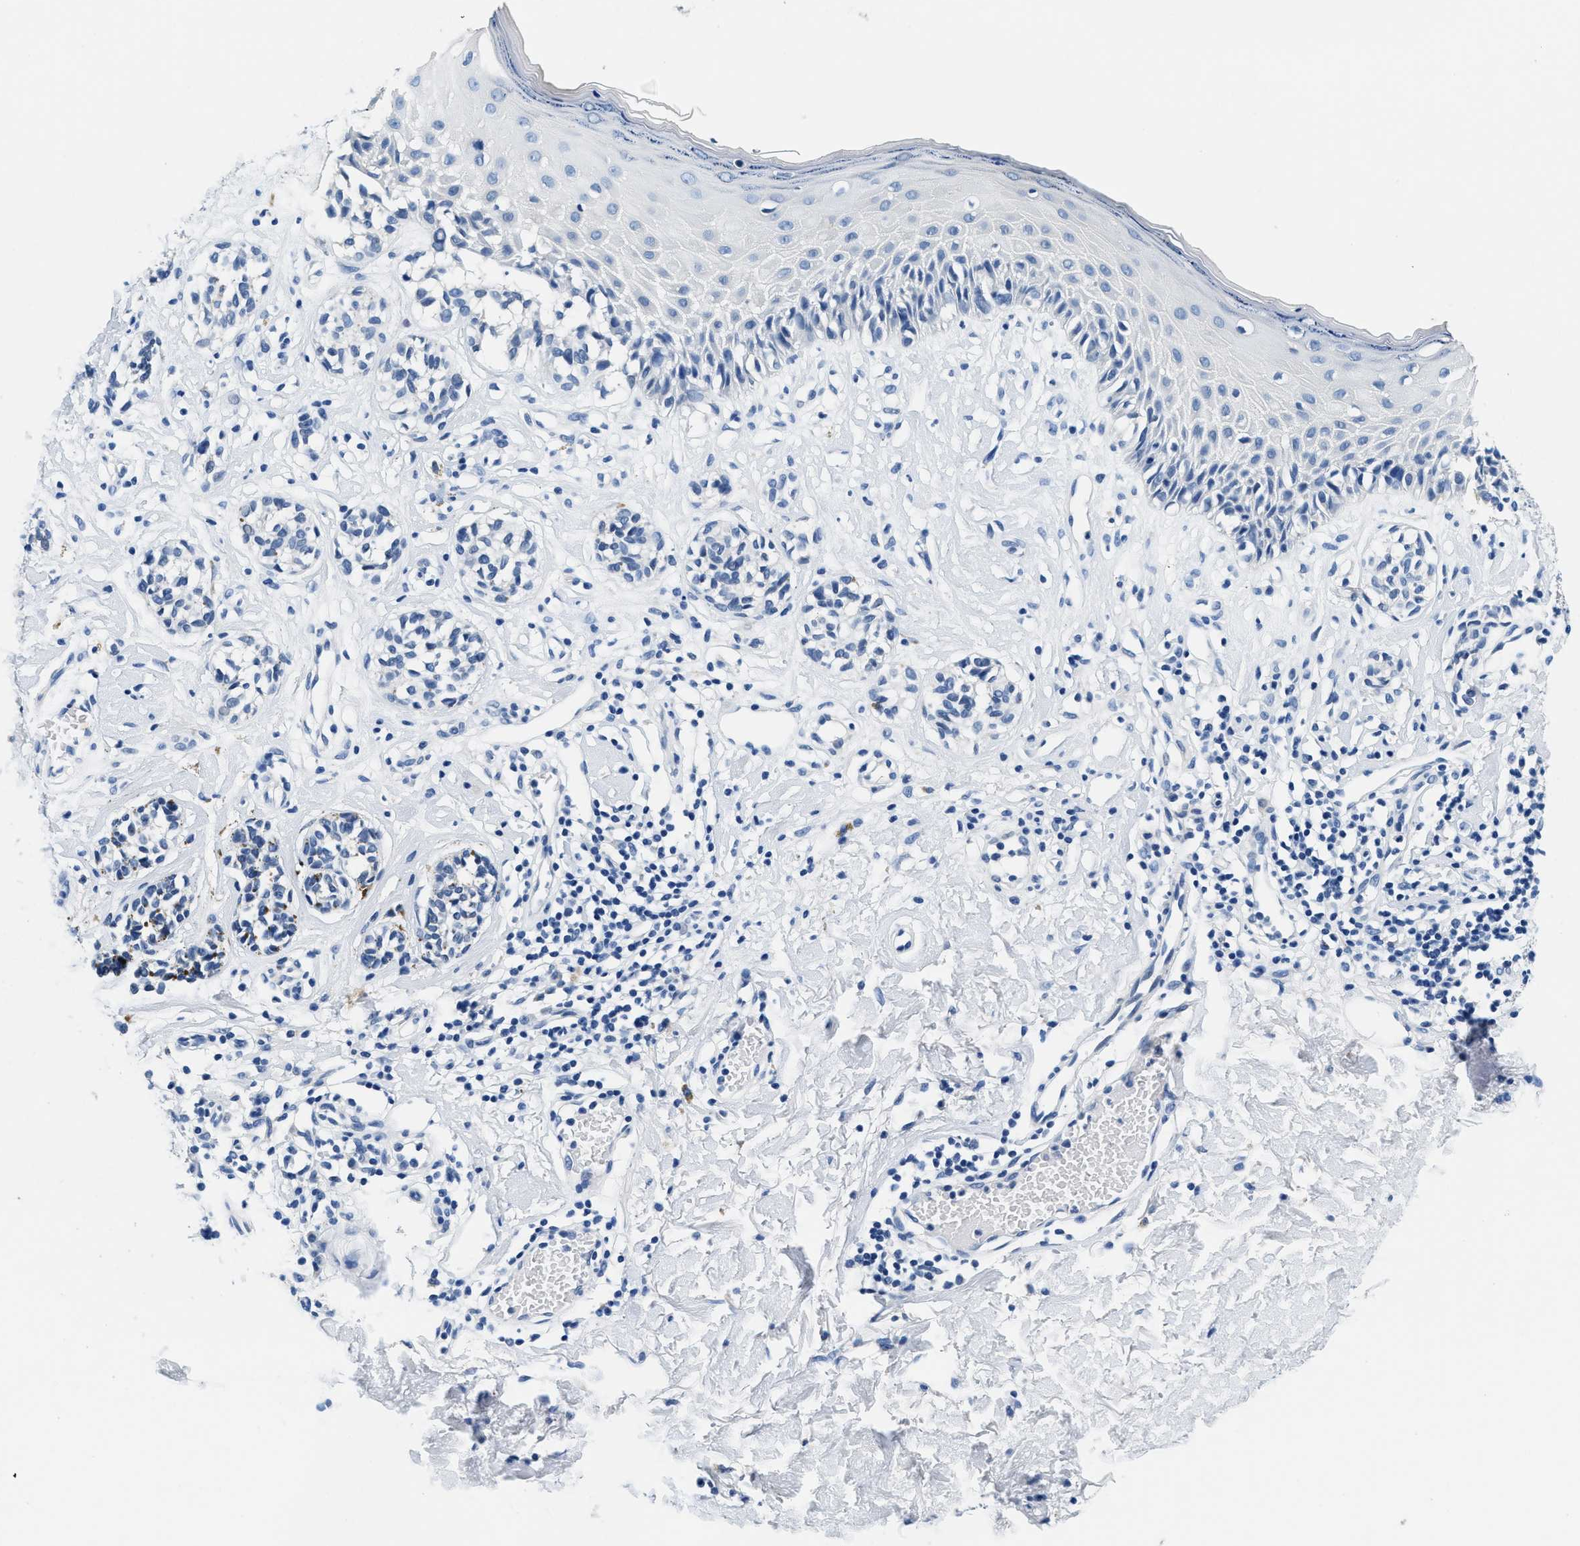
{"staining": {"intensity": "negative", "quantity": "none", "location": "none"}, "tissue": "melanoma", "cell_type": "Tumor cells", "image_type": "cancer", "snomed": [{"axis": "morphology", "description": "Malignant melanoma, NOS"}, {"axis": "topography", "description": "Skin"}], "caption": "Human malignant melanoma stained for a protein using immunohistochemistry (IHC) exhibits no staining in tumor cells.", "gene": "GSTM3", "patient": {"sex": "male", "age": 64}}